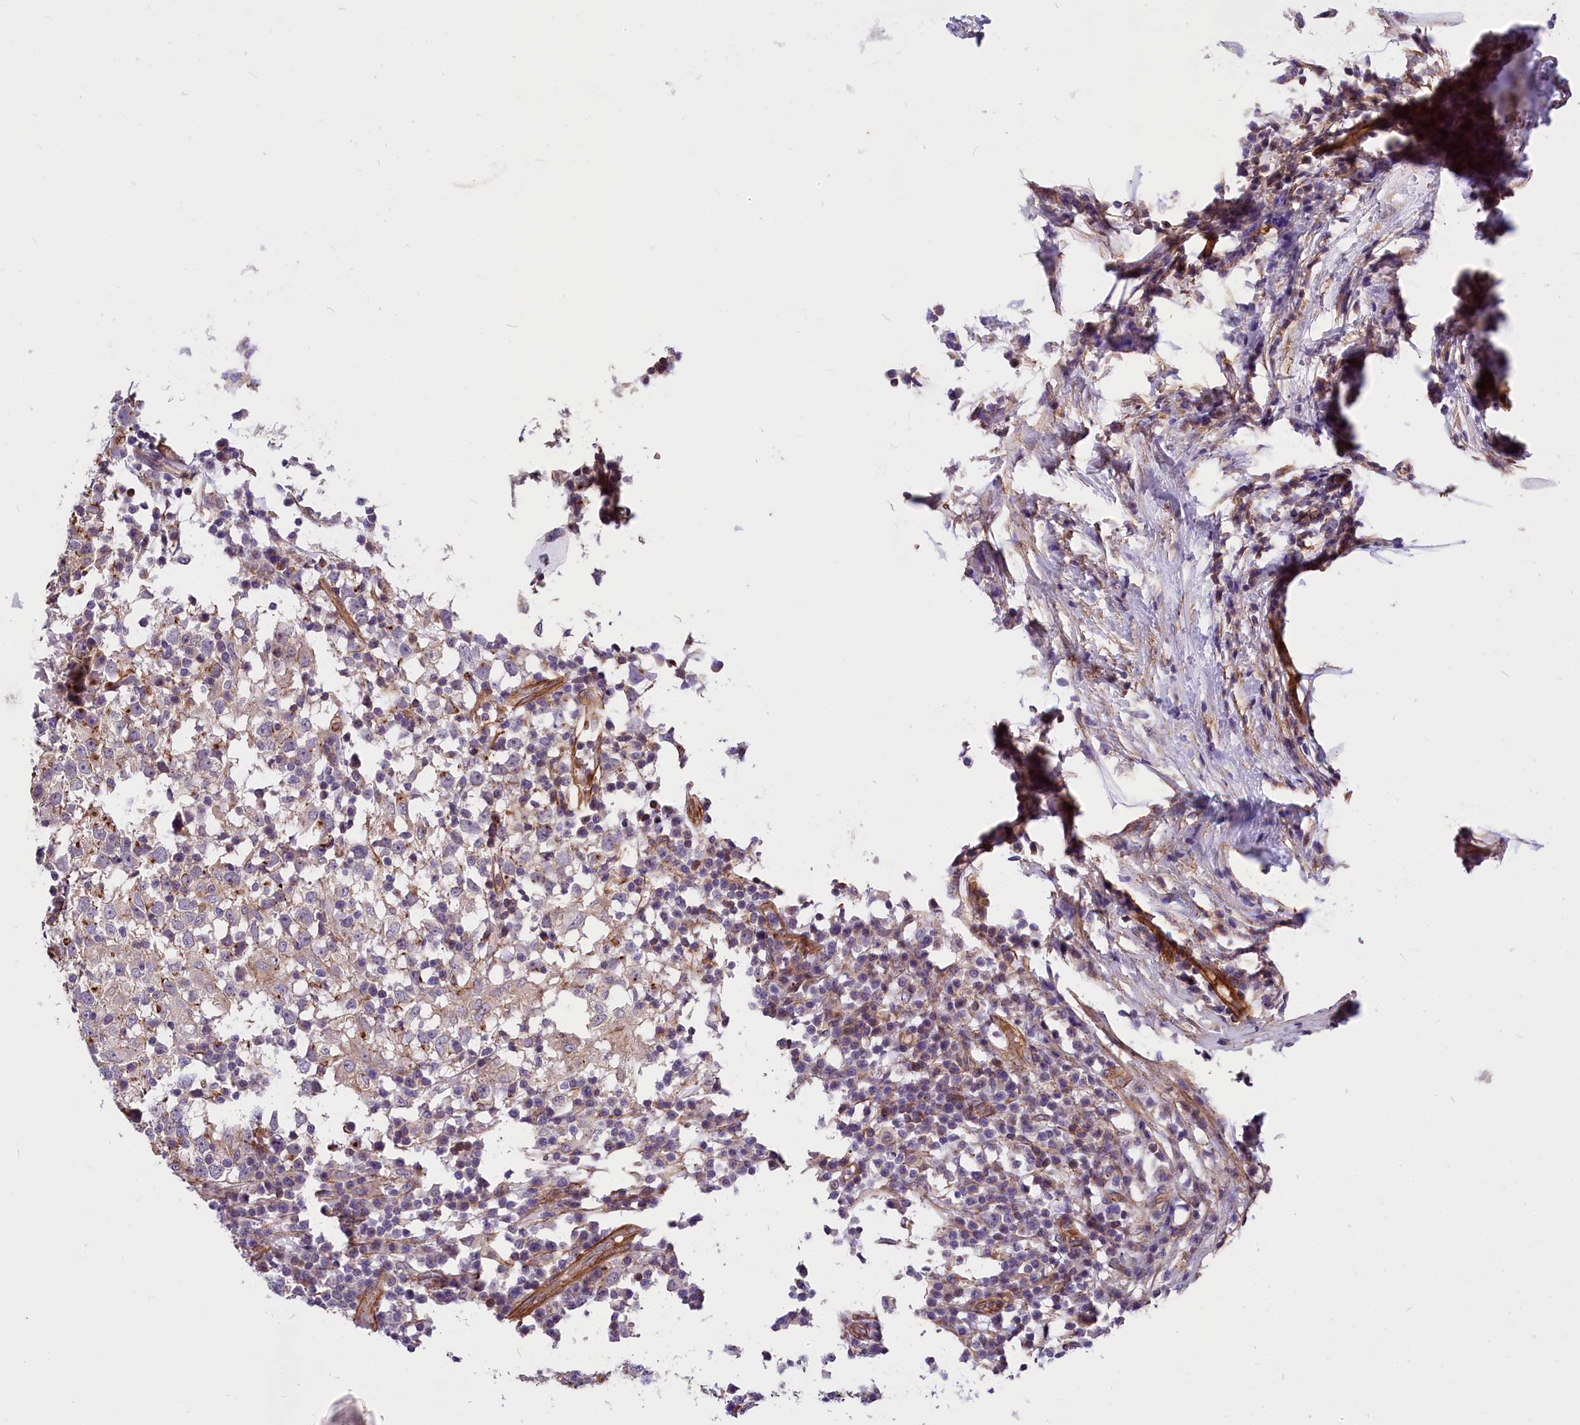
{"staining": {"intensity": "moderate", "quantity": "<25%", "location": "cytoplasmic/membranous"}, "tissue": "testis cancer", "cell_type": "Tumor cells", "image_type": "cancer", "snomed": [{"axis": "morphology", "description": "Seminoma, NOS"}, {"axis": "topography", "description": "Testis"}], "caption": "Immunohistochemical staining of human seminoma (testis) reveals low levels of moderate cytoplasmic/membranous expression in about <25% of tumor cells.", "gene": "MED20", "patient": {"sex": "male", "age": 65}}